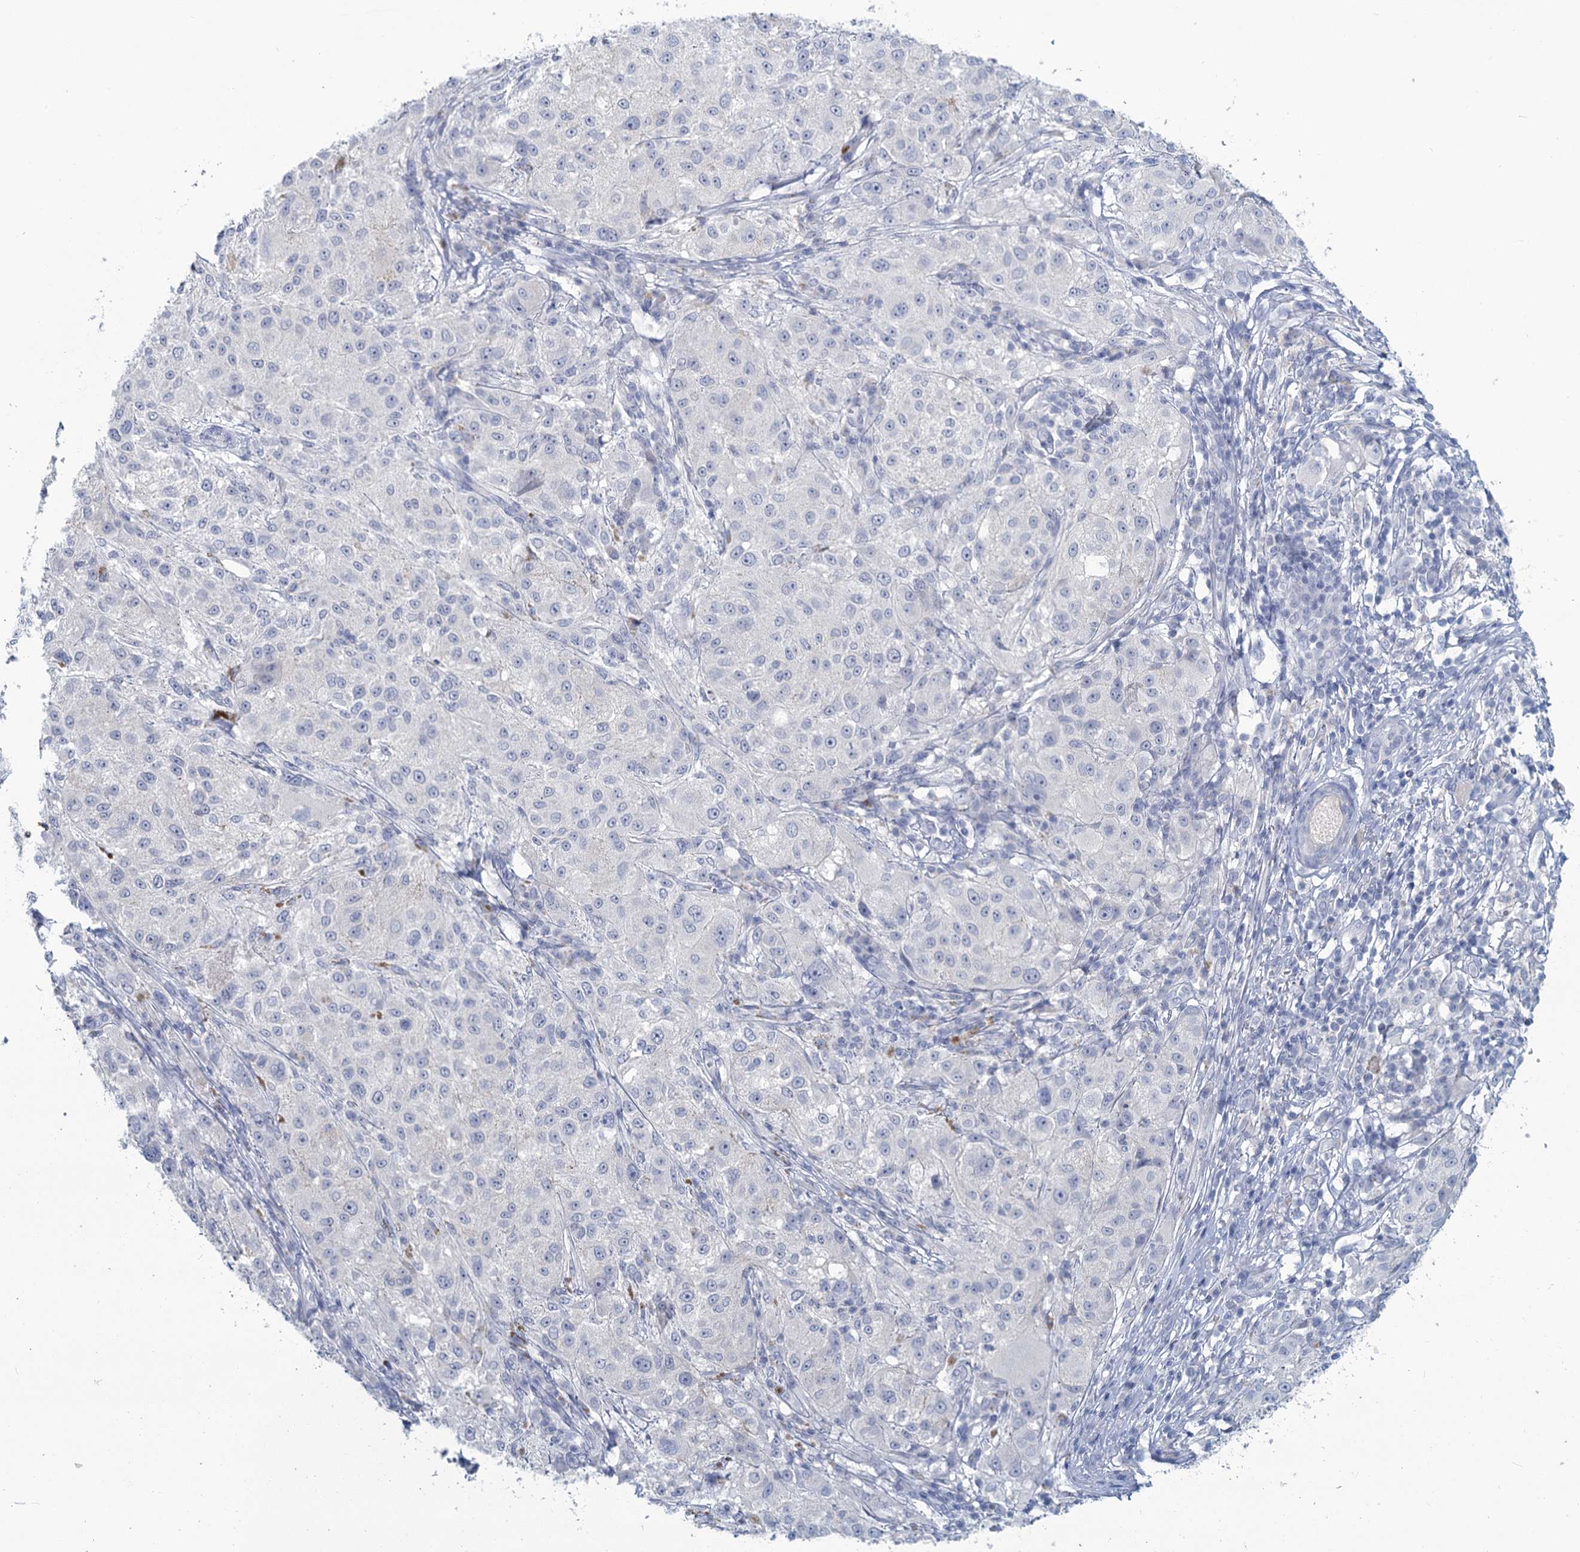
{"staining": {"intensity": "negative", "quantity": "none", "location": "none"}, "tissue": "melanoma", "cell_type": "Tumor cells", "image_type": "cancer", "snomed": [{"axis": "morphology", "description": "Necrosis, NOS"}, {"axis": "morphology", "description": "Malignant melanoma, NOS"}, {"axis": "topography", "description": "Skin"}], "caption": "The histopathology image displays no significant staining in tumor cells of melanoma. The staining was performed using DAB to visualize the protein expression in brown, while the nuclei were stained in blue with hematoxylin (Magnification: 20x).", "gene": "CHGA", "patient": {"sex": "female", "age": 87}}